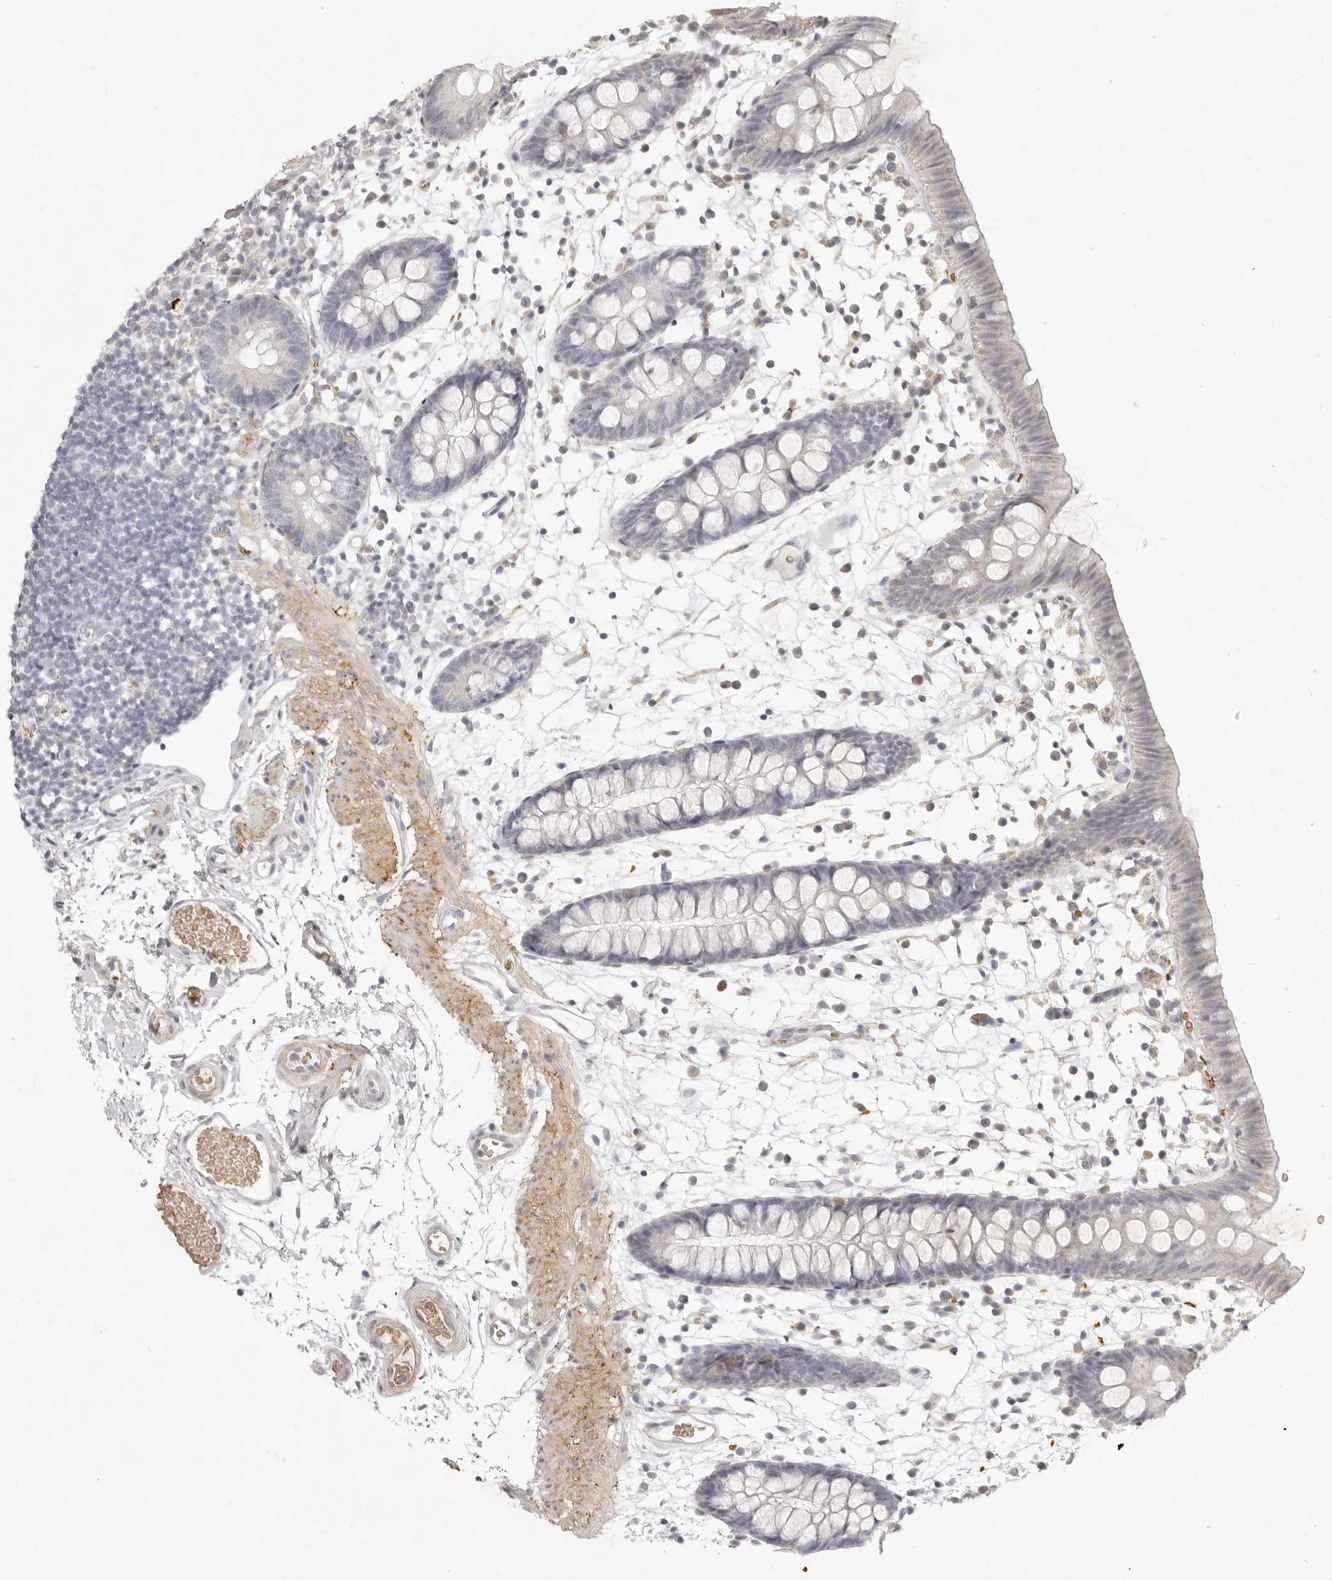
{"staining": {"intensity": "negative", "quantity": "none", "location": "none"}, "tissue": "colon", "cell_type": "Endothelial cells", "image_type": "normal", "snomed": [{"axis": "morphology", "description": "Normal tissue, NOS"}, {"axis": "topography", "description": "Colon"}], "caption": "Immunohistochemistry micrograph of unremarkable human colon stained for a protein (brown), which shows no staining in endothelial cells. (Stains: DAB IHC with hematoxylin counter stain, Microscopy: brightfield microscopy at high magnification).", "gene": "NIBAN1", "patient": {"sex": "male", "age": 56}}